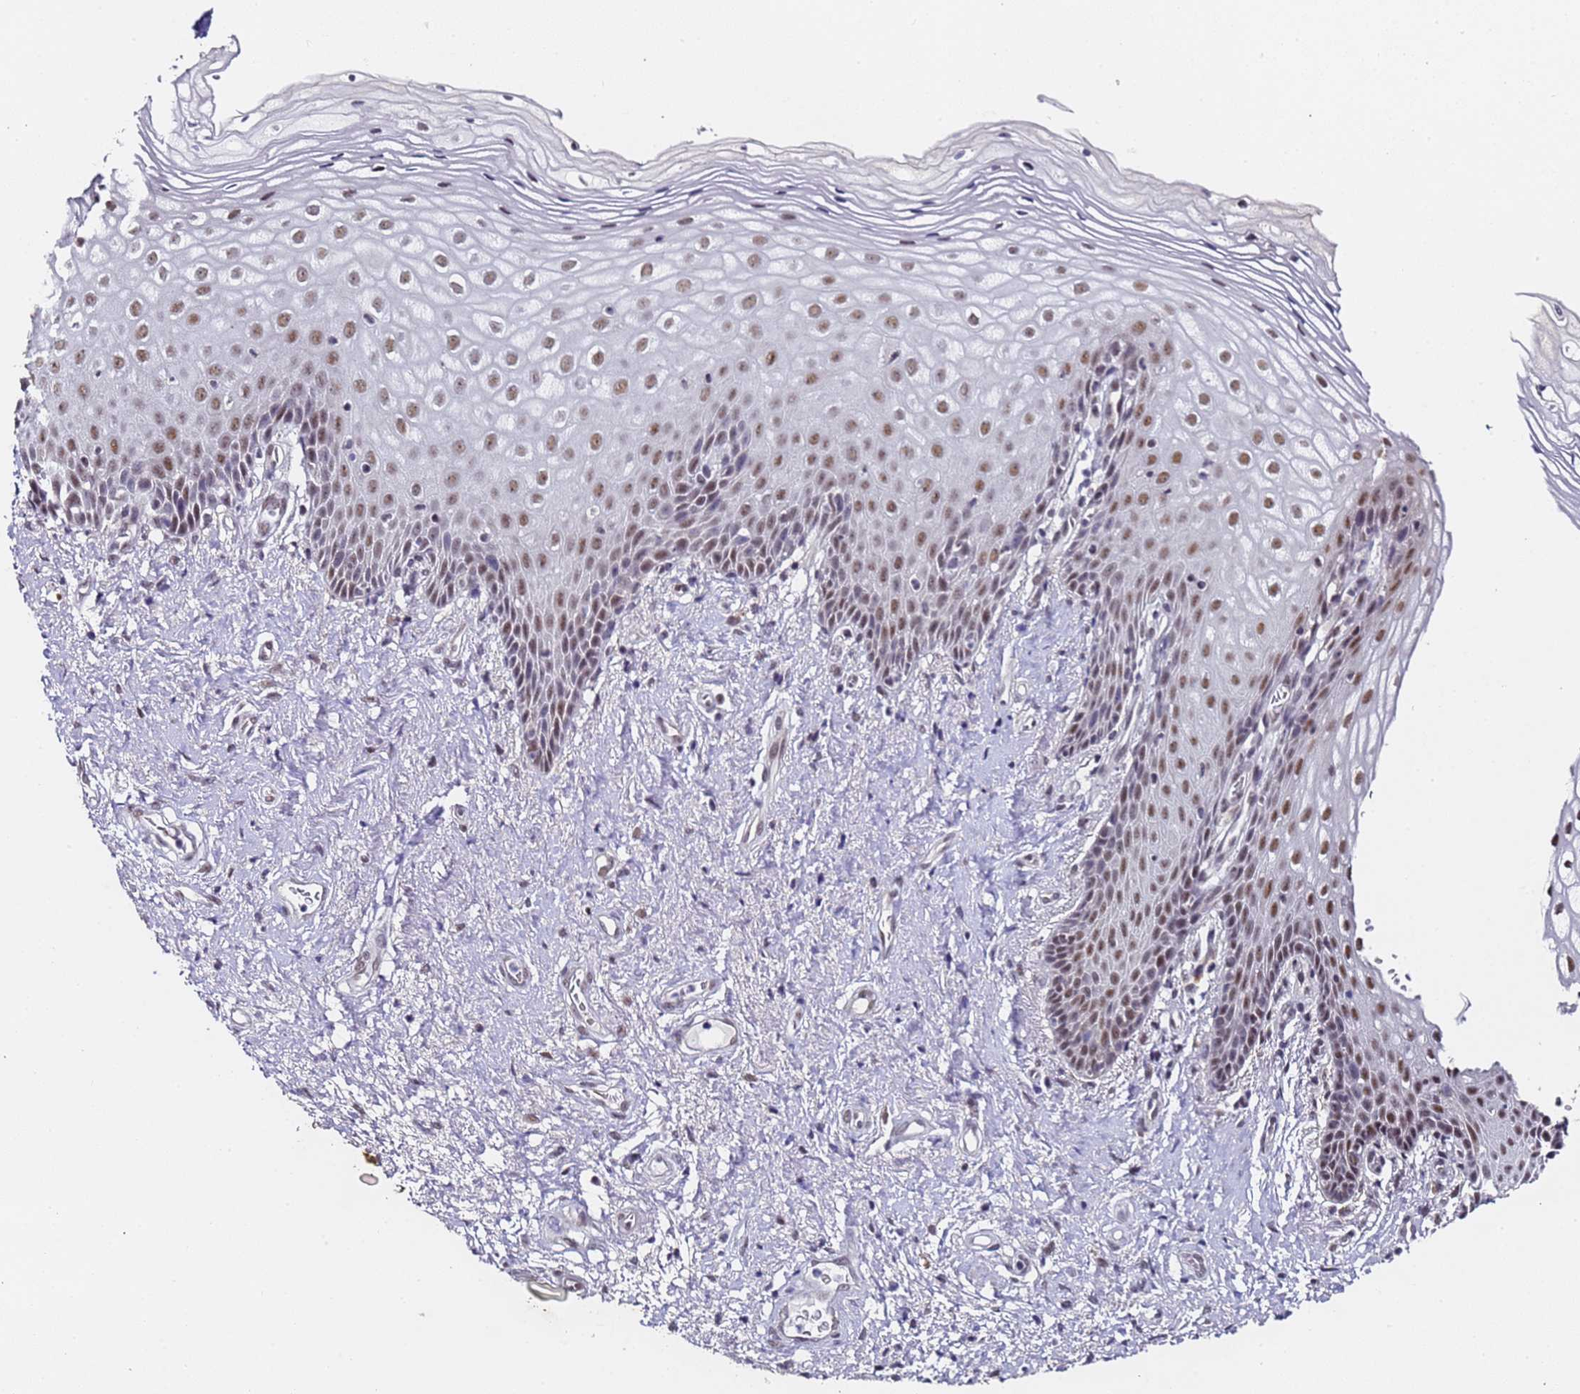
{"staining": {"intensity": "moderate", "quantity": ">75%", "location": "nuclear"}, "tissue": "vagina", "cell_type": "Squamous epithelial cells", "image_type": "normal", "snomed": [{"axis": "morphology", "description": "Normal tissue, NOS"}, {"axis": "topography", "description": "Vagina"}], "caption": "Protein expression analysis of unremarkable vagina demonstrates moderate nuclear expression in about >75% of squamous epithelial cells. The protein of interest is stained brown, and the nuclei are stained in blue (DAB IHC with brightfield microscopy, high magnification).", "gene": "FNBP4", "patient": {"sex": "female", "age": 60}}